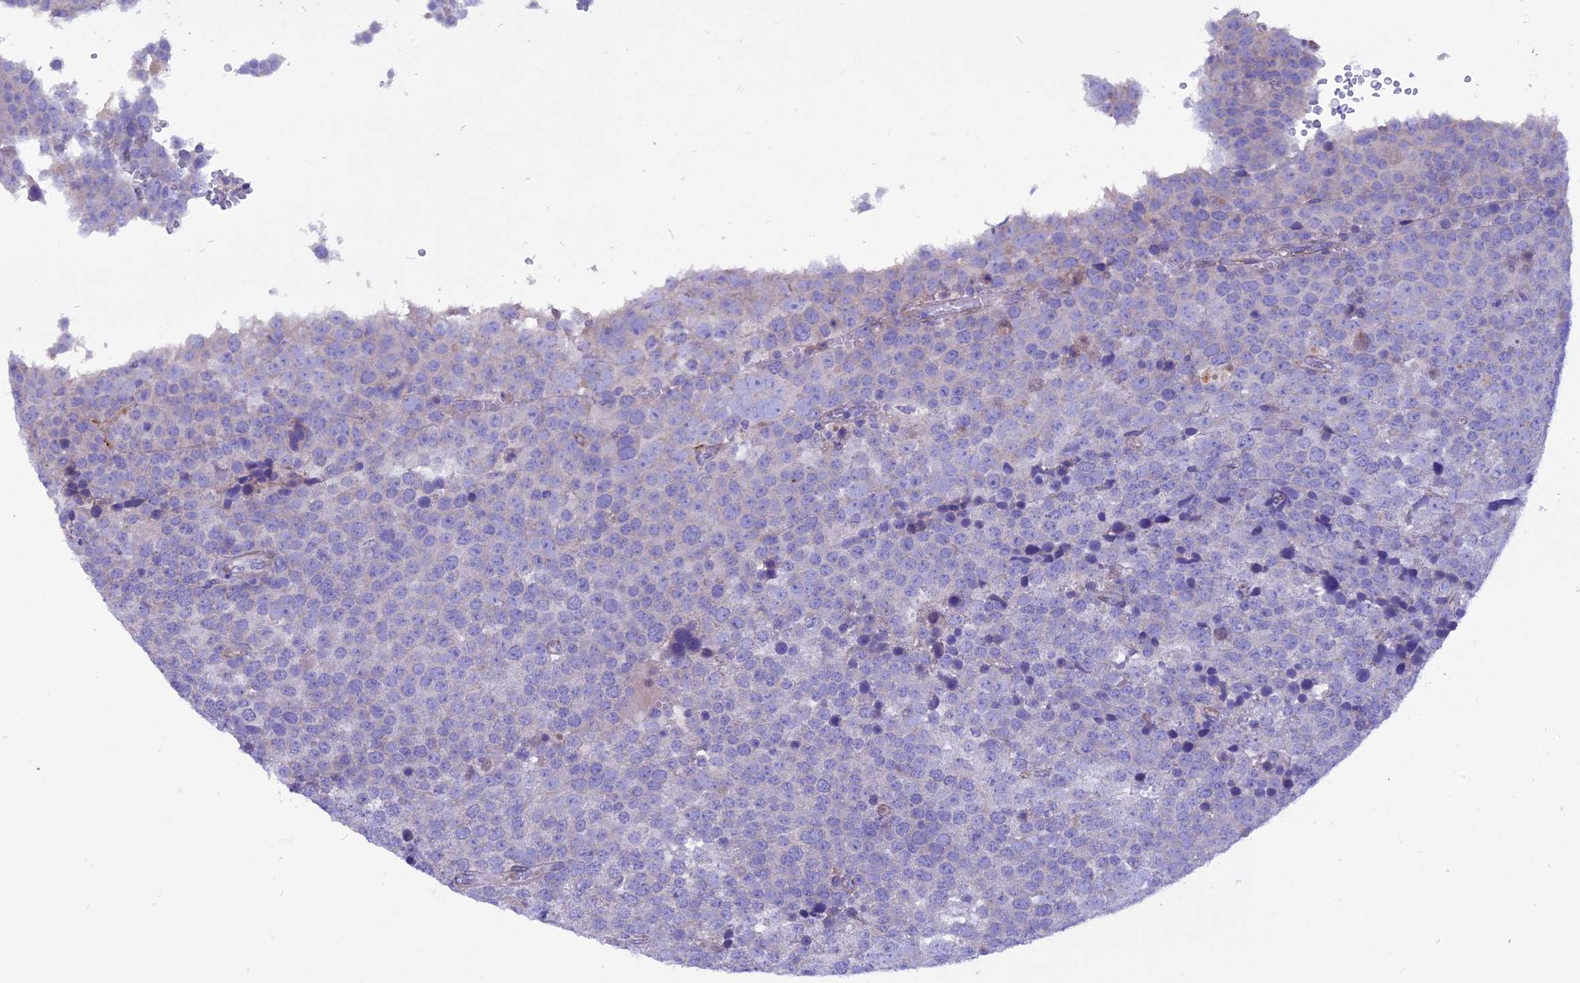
{"staining": {"intensity": "negative", "quantity": "none", "location": "none"}, "tissue": "testis cancer", "cell_type": "Tumor cells", "image_type": "cancer", "snomed": [{"axis": "morphology", "description": "Seminoma, NOS"}, {"axis": "topography", "description": "Testis"}], "caption": "DAB (3,3'-diaminobenzidine) immunohistochemical staining of seminoma (testis) exhibits no significant positivity in tumor cells.", "gene": "TMEM138", "patient": {"sex": "male", "age": 71}}